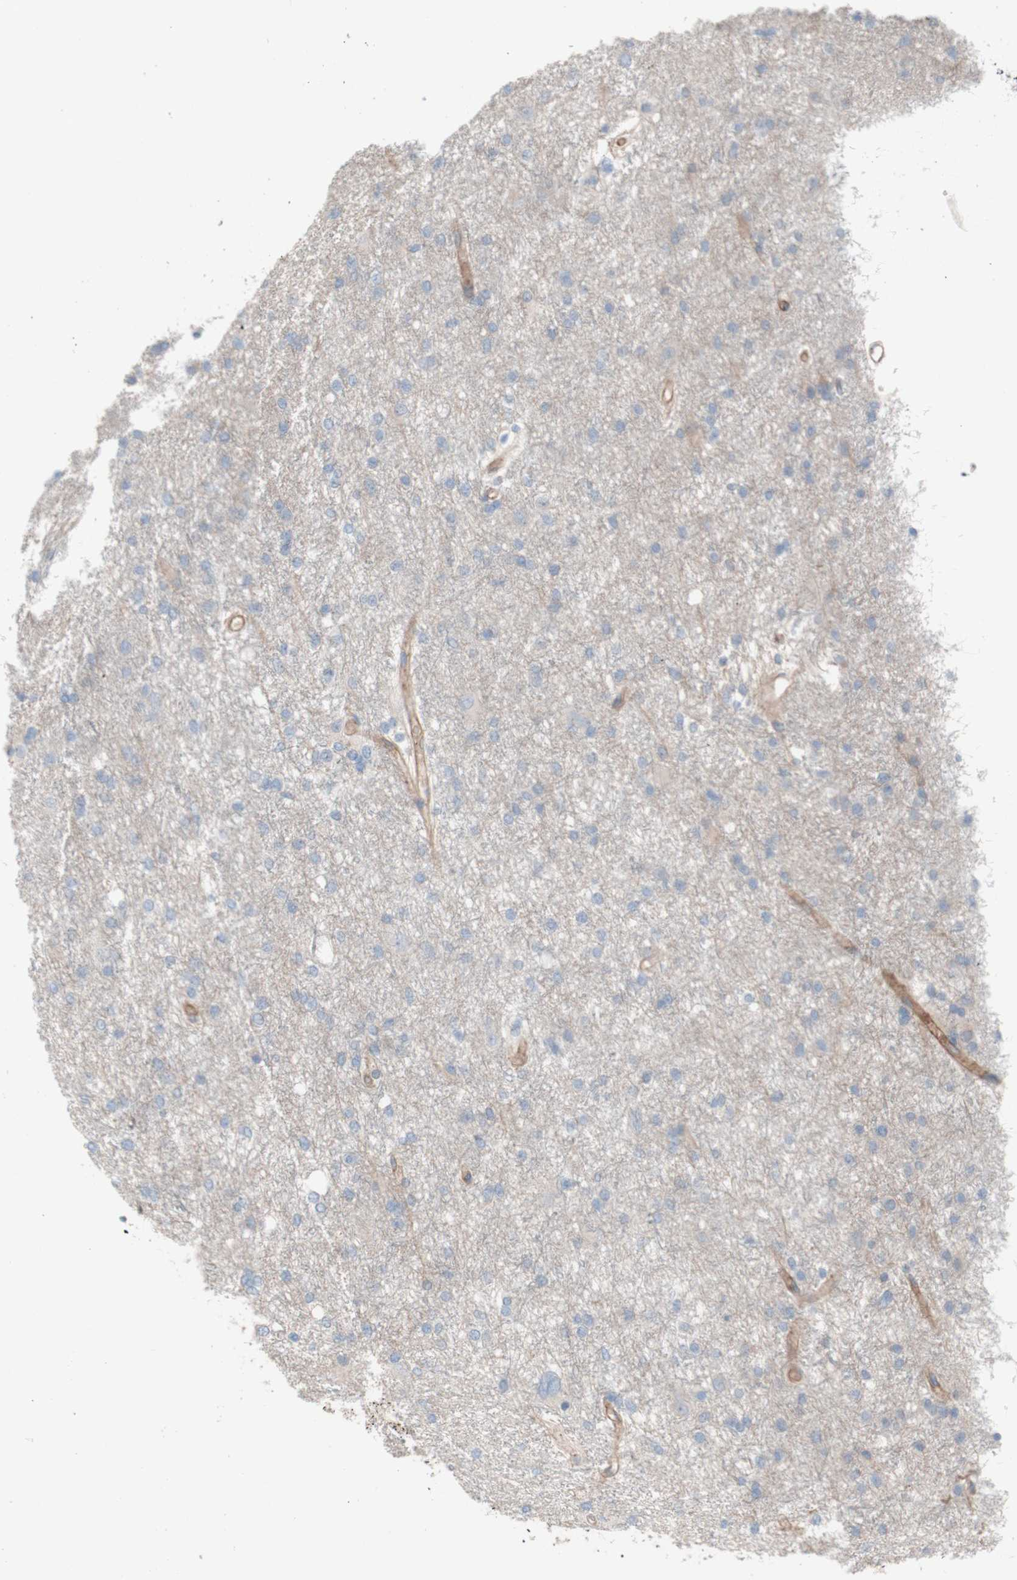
{"staining": {"intensity": "negative", "quantity": "none", "location": "none"}, "tissue": "glioma", "cell_type": "Tumor cells", "image_type": "cancer", "snomed": [{"axis": "morphology", "description": "Glioma, malignant, High grade"}, {"axis": "topography", "description": "Brain"}], "caption": "This is an immunohistochemistry (IHC) histopathology image of human glioma. There is no staining in tumor cells.", "gene": "CD46", "patient": {"sex": "female", "age": 59}}